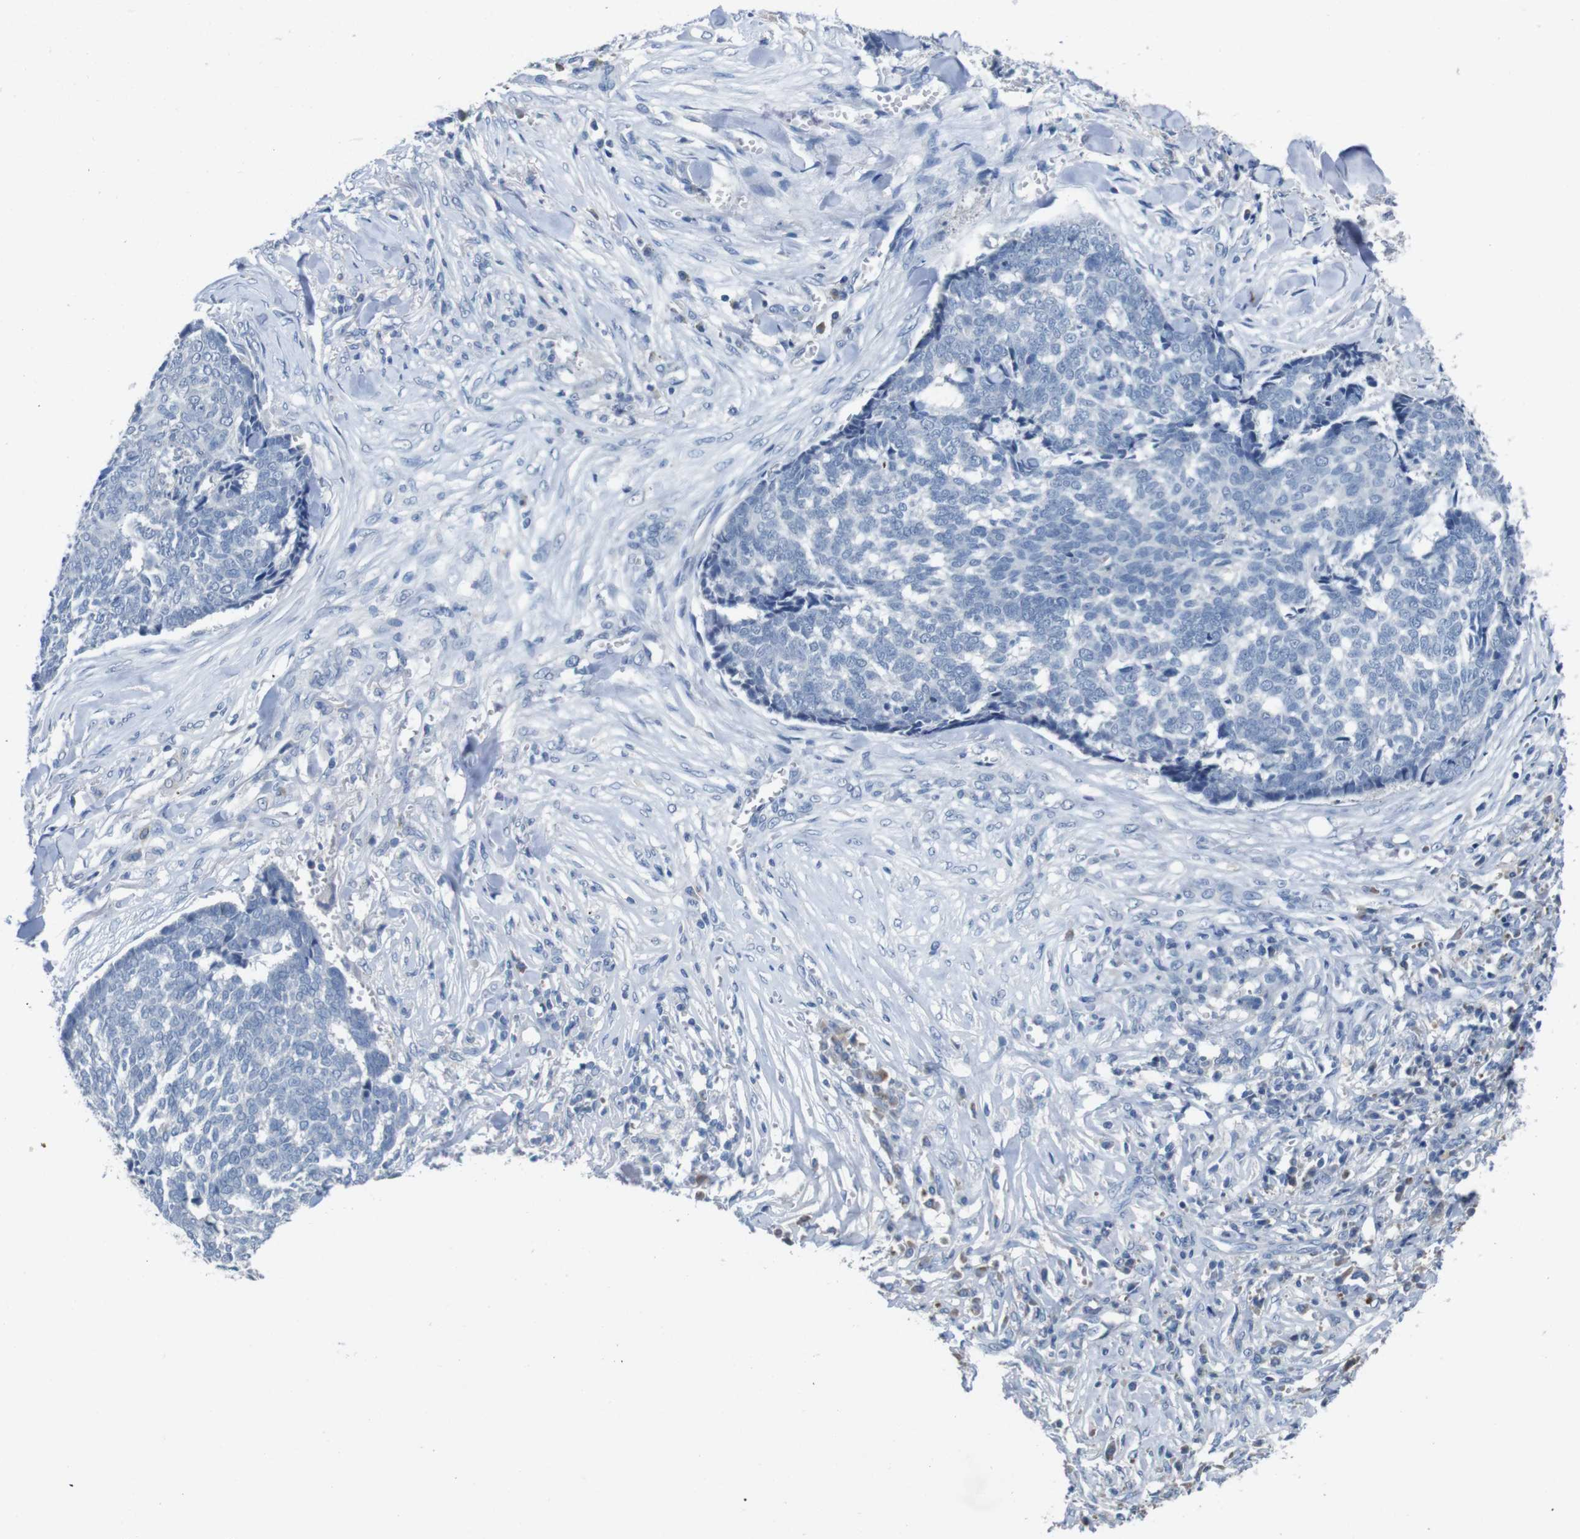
{"staining": {"intensity": "negative", "quantity": "none", "location": "none"}, "tissue": "skin cancer", "cell_type": "Tumor cells", "image_type": "cancer", "snomed": [{"axis": "morphology", "description": "Basal cell carcinoma"}, {"axis": "topography", "description": "Skin"}], "caption": "The immunohistochemistry photomicrograph has no significant staining in tumor cells of skin cancer (basal cell carcinoma) tissue.", "gene": "SLC2A8", "patient": {"sex": "male", "age": 84}}